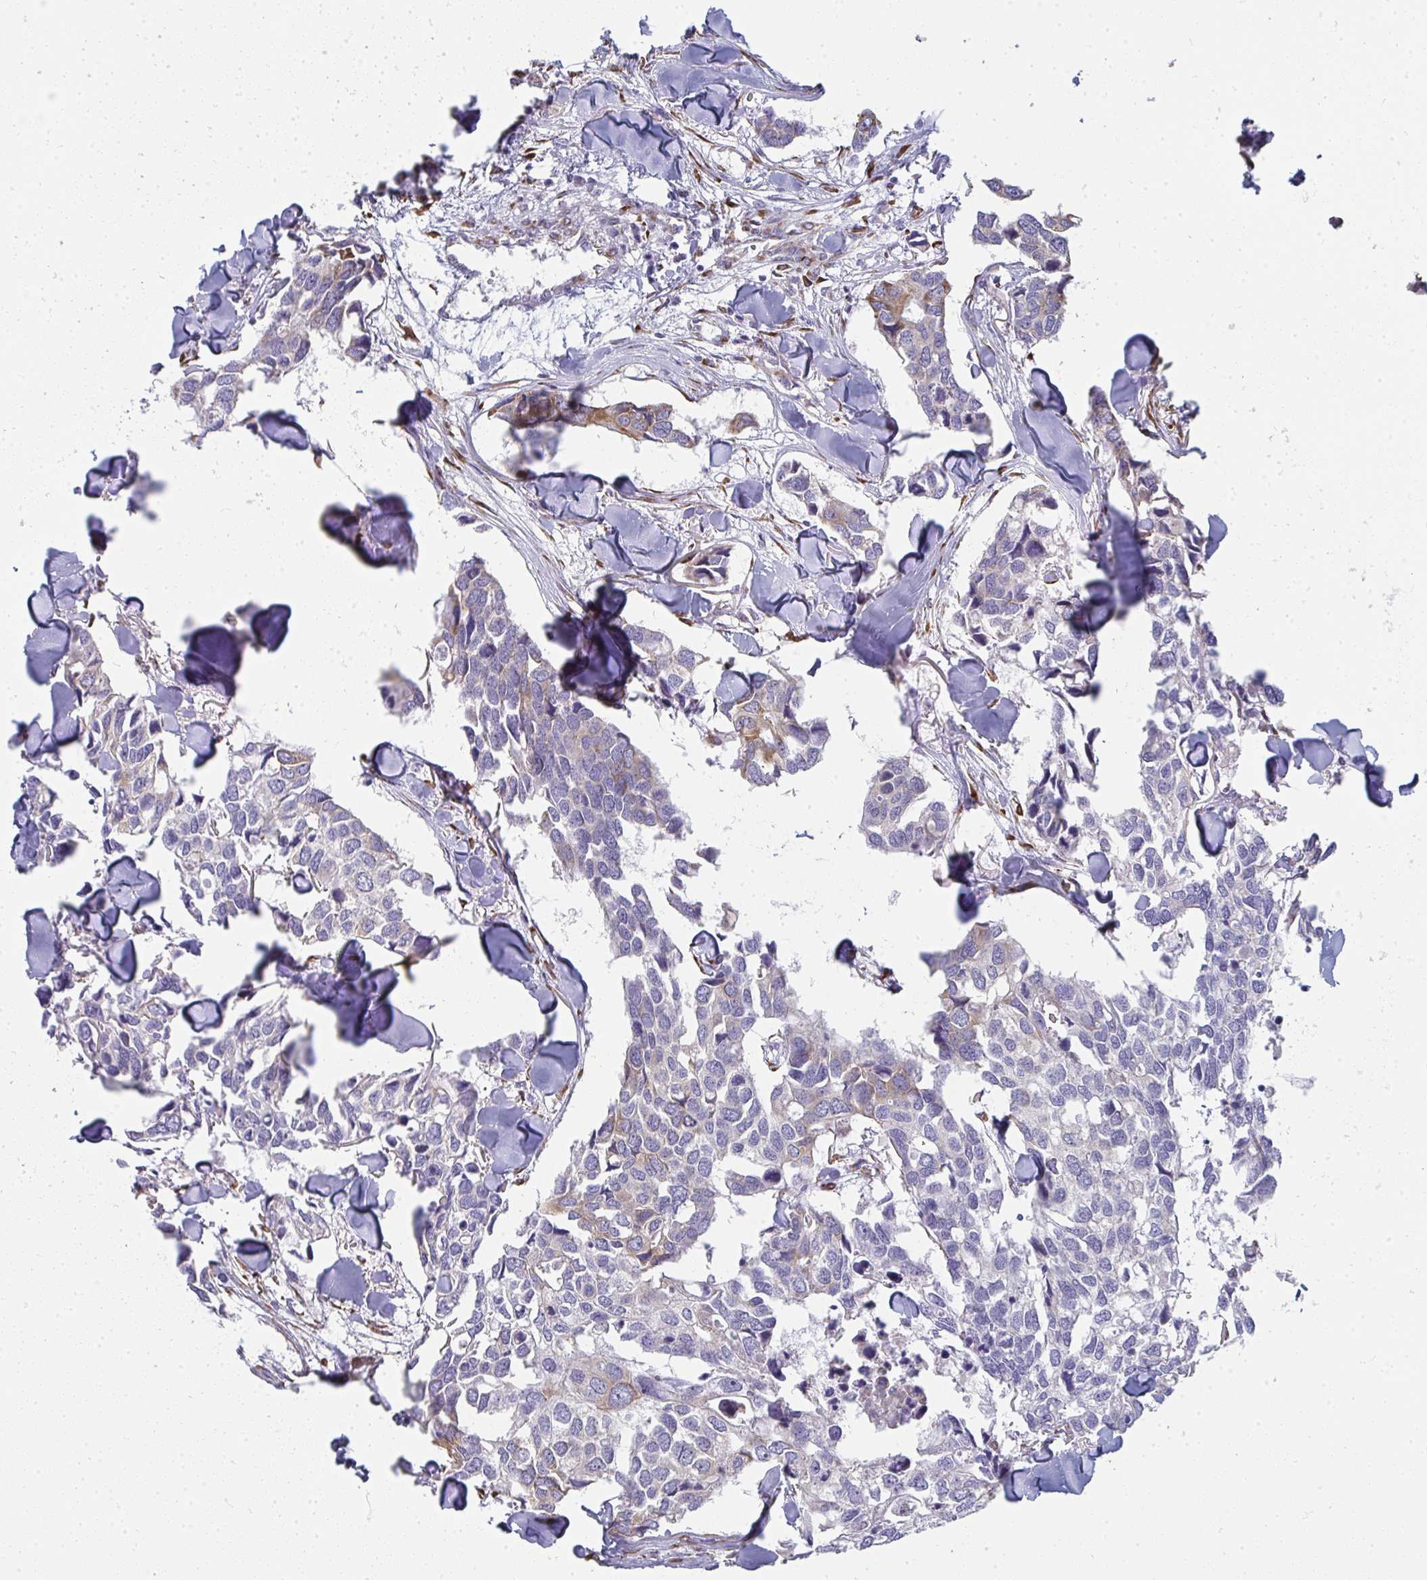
{"staining": {"intensity": "moderate", "quantity": "<25%", "location": "cytoplasmic/membranous"}, "tissue": "breast cancer", "cell_type": "Tumor cells", "image_type": "cancer", "snomed": [{"axis": "morphology", "description": "Duct carcinoma"}, {"axis": "topography", "description": "Breast"}], "caption": "DAB (3,3'-diaminobenzidine) immunohistochemical staining of breast cancer demonstrates moderate cytoplasmic/membranous protein expression in approximately <25% of tumor cells.", "gene": "SHROOM1", "patient": {"sex": "female", "age": 83}}